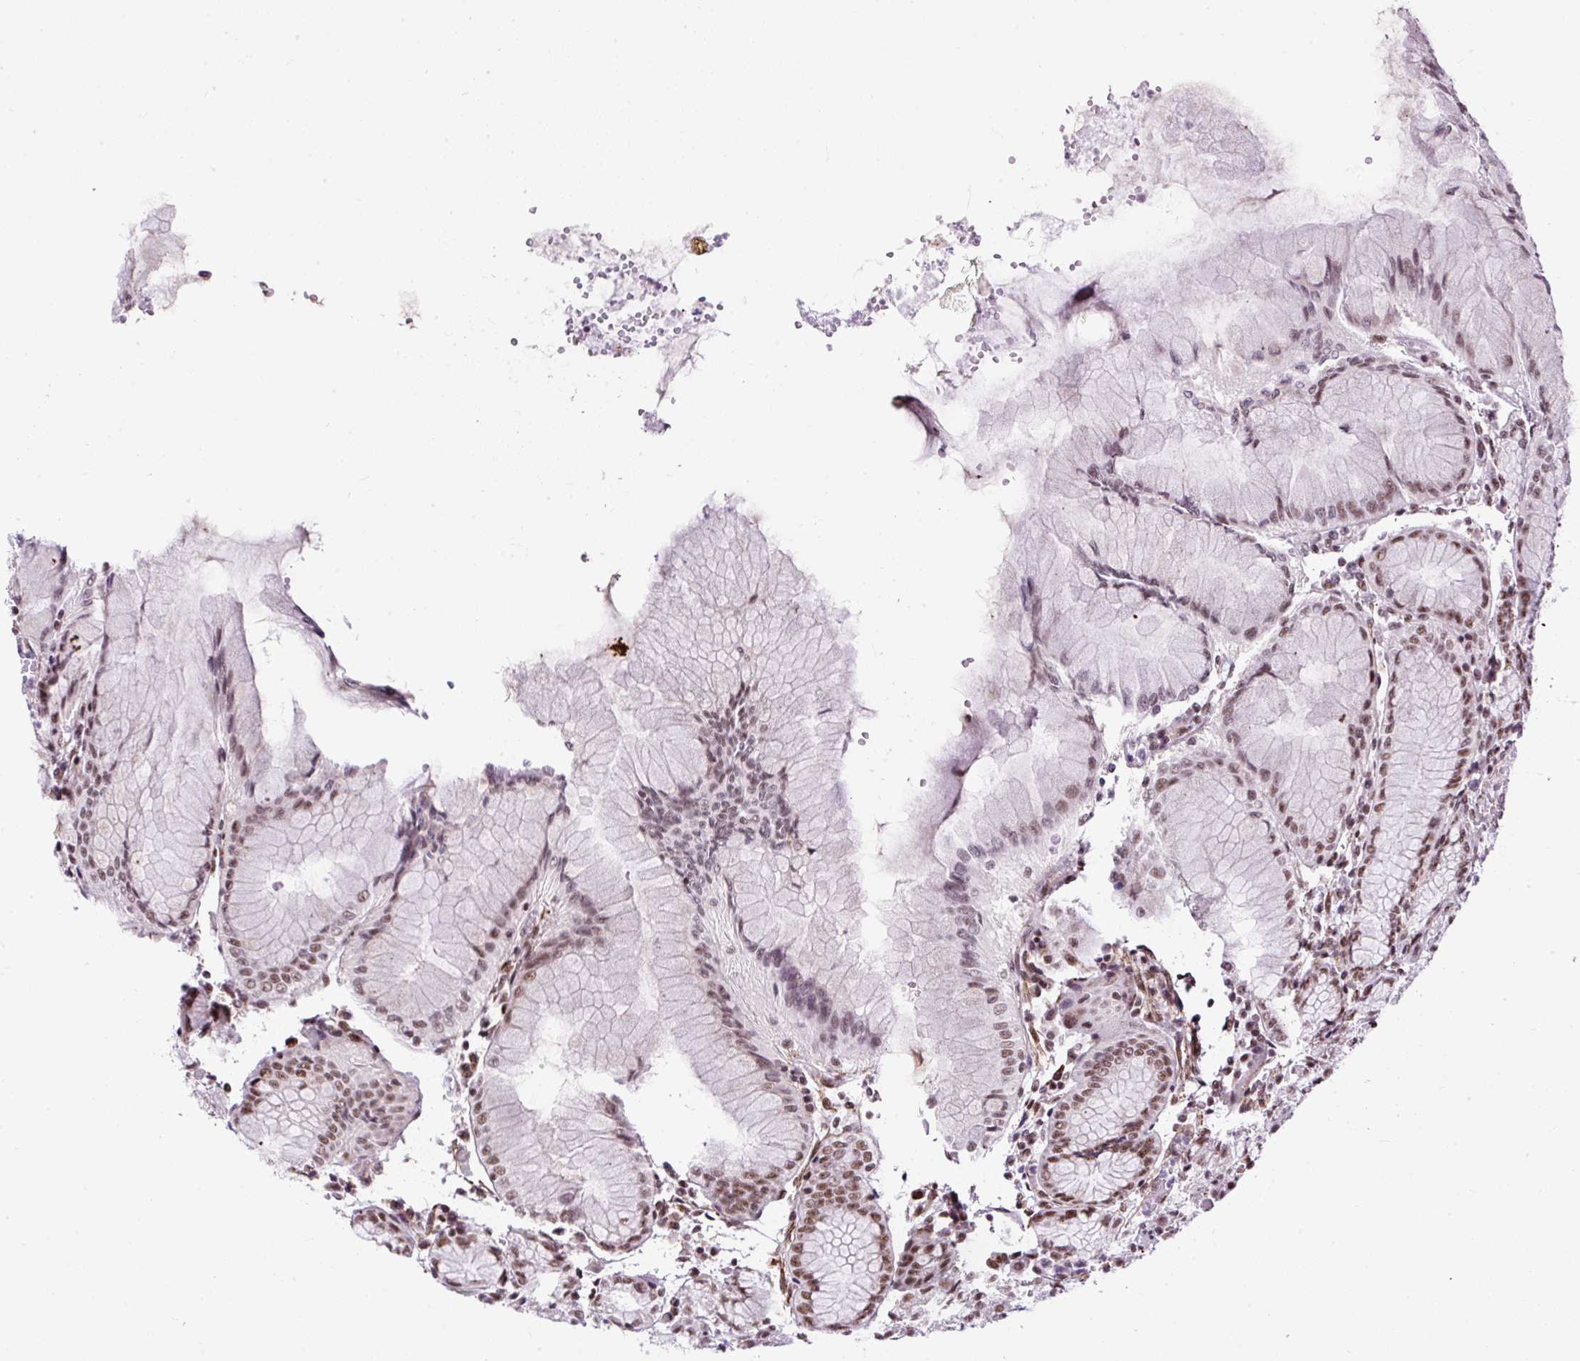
{"staining": {"intensity": "moderate", "quantity": ">75%", "location": "nuclear"}, "tissue": "stomach", "cell_type": "Glandular cells", "image_type": "normal", "snomed": [{"axis": "morphology", "description": "Normal tissue, NOS"}, {"axis": "topography", "description": "Stomach"}], "caption": "DAB (3,3'-diaminobenzidine) immunohistochemical staining of normal stomach shows moderate nuclear protein staining in approximately >75% of glandular cells. (IHC, brightfield microscopy, high magnification).", "gene": "FMC1", "patient": {"sex": "female", "age": 57}}